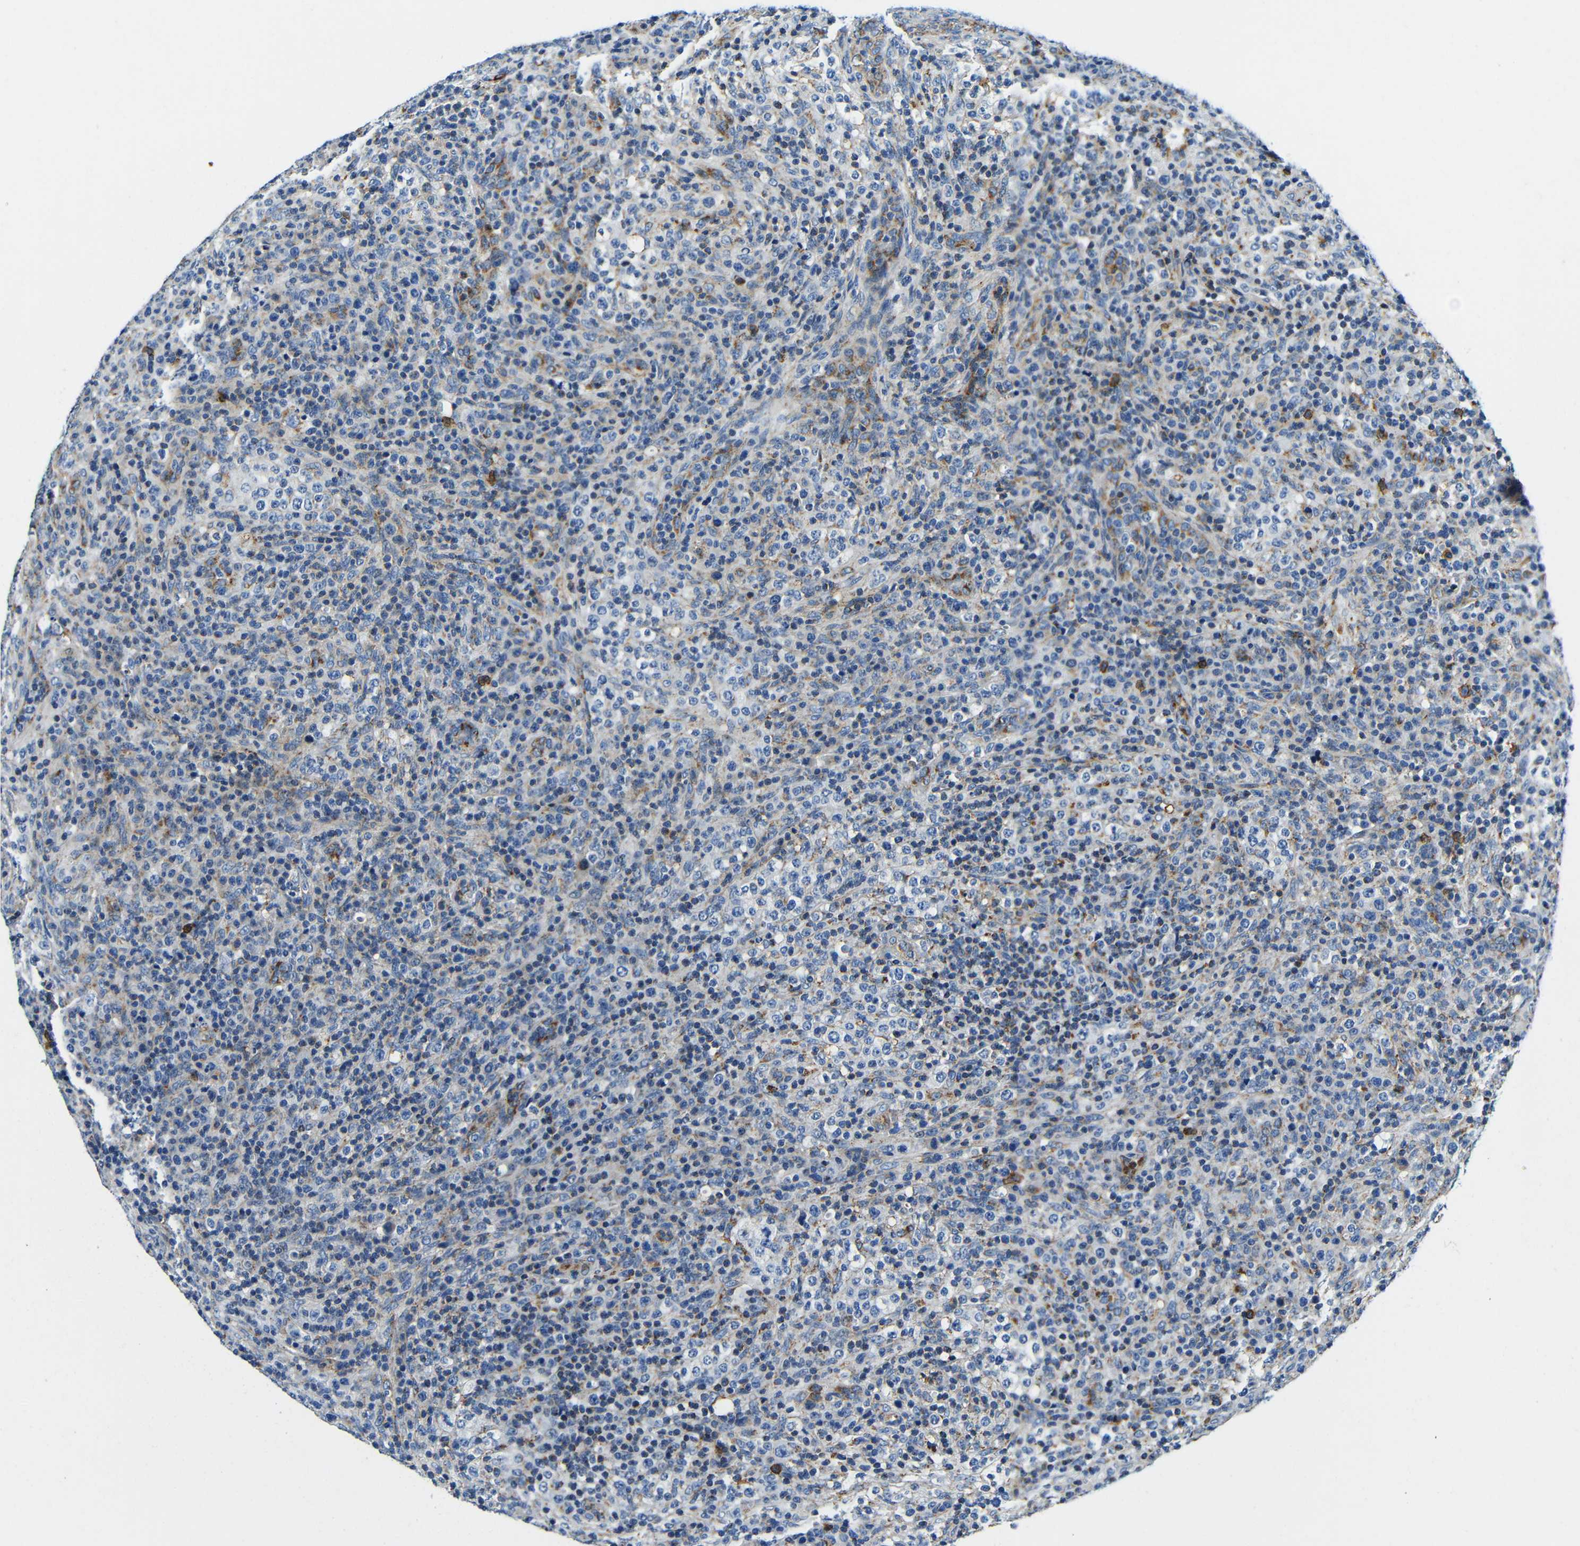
{"staining": {"intensity": "moderate", "quantity": "<25%", "location": "cytoplasmic/membranous"}, "tissue": "lymphoma", "cell_type": "Tumor cells", "image_type": "cancer", "snomed": [{"axis": "morphology", "description": "Malignant lymphoma, non-Hodgkin's type, High grade"}, {"axis": "topography", "description": "Lymph node"}], "caption": "The photomicrograph reveals staining of lymphoma, revealing moderate cytoplasmic/membranous protein positivity (brown color) within tumor cells.", "gene": "GALNT18", "patient": {"sex": "female", "age": 76}}